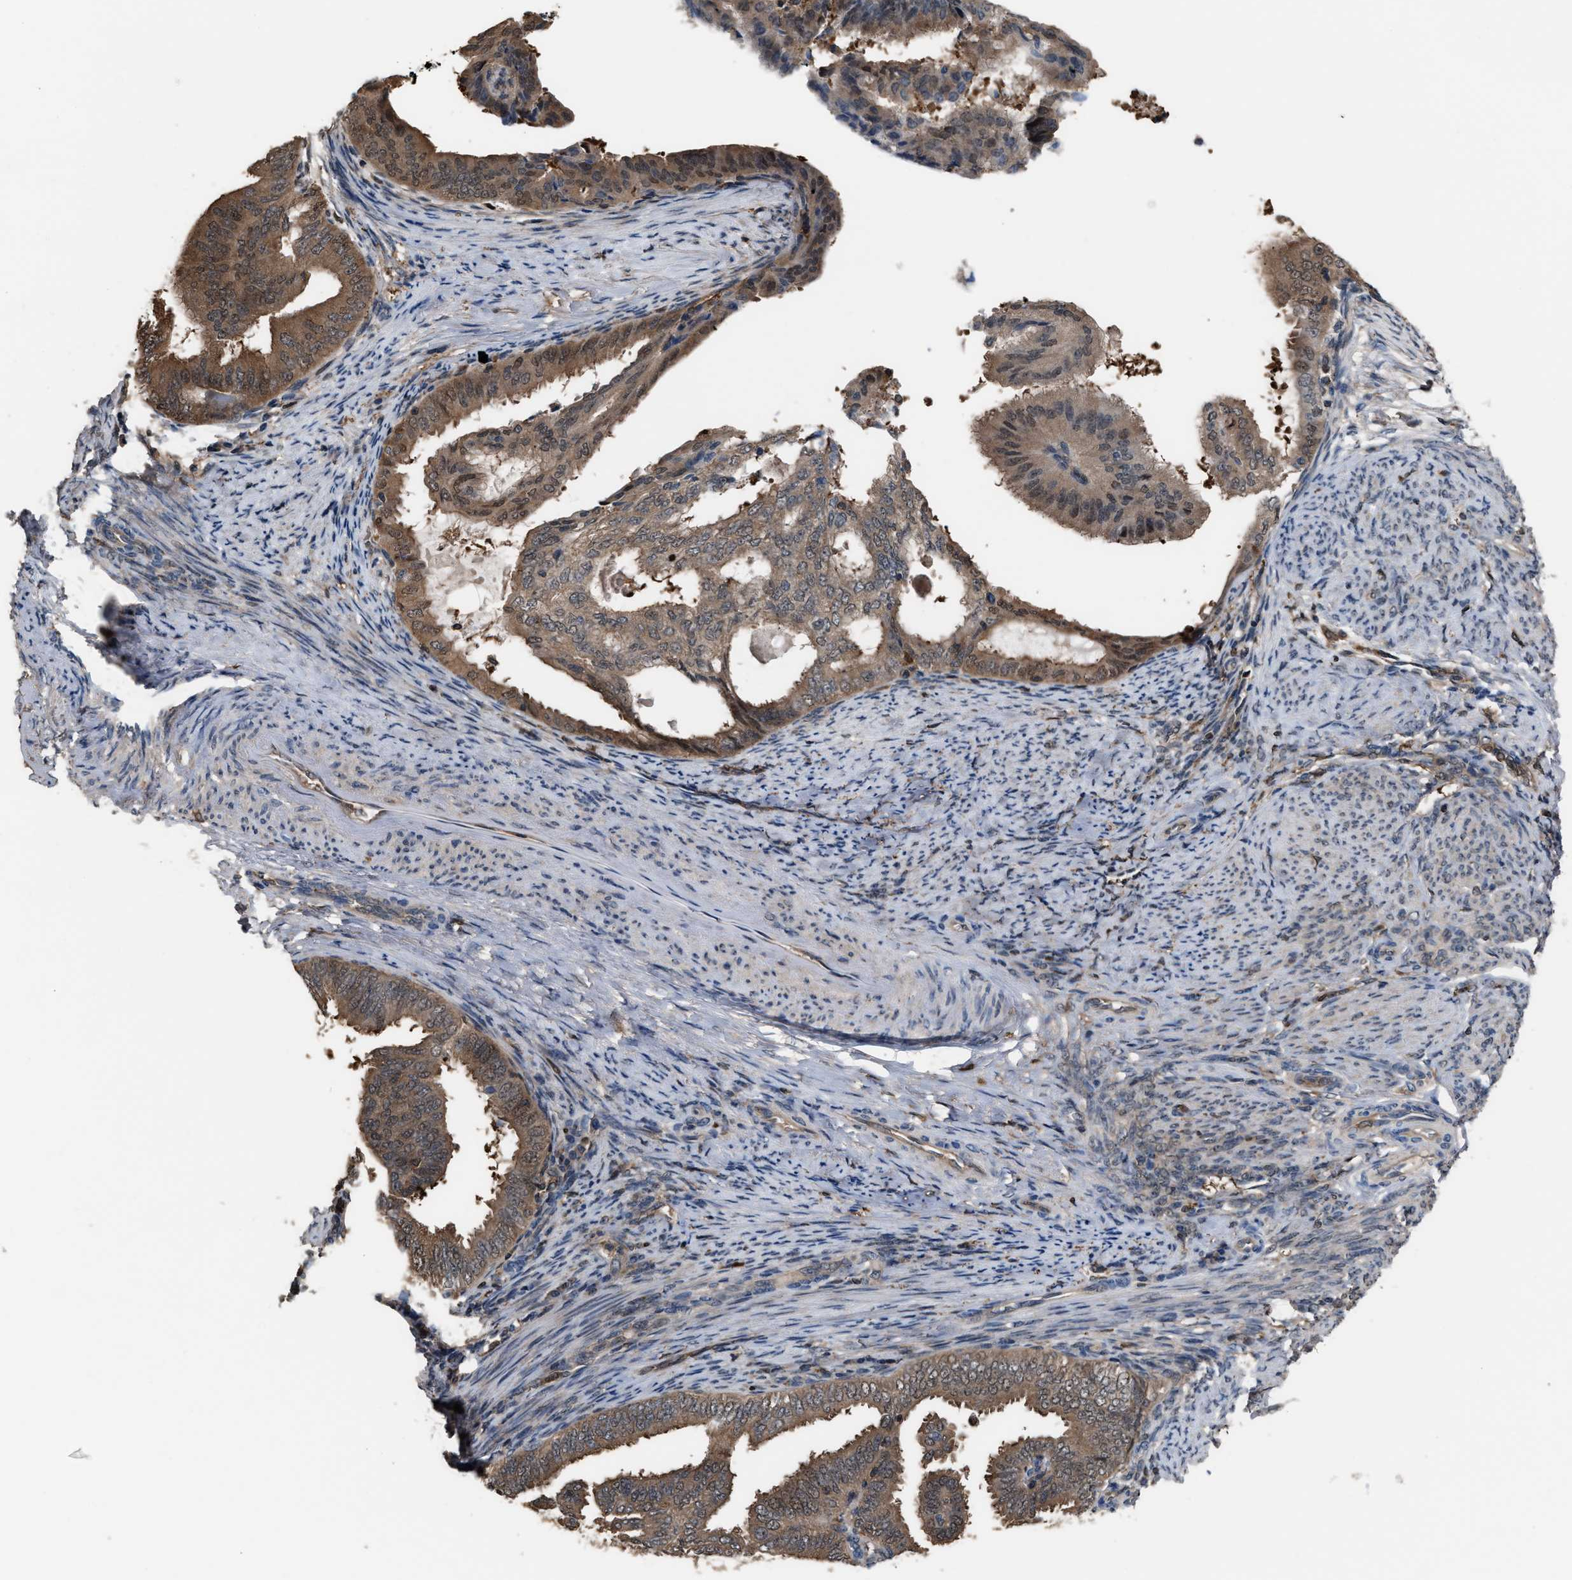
{"staining": {"intensity": "moderate", "quantity": ">75%", "location": "cytoplasmic/membranous"}, "tissue": "endometrial cancer", "cell_type": "Tumor cells", "image_type": "cancer", "snomed": [{"axis": "morphology", "description": "Adenocarcinoma, NOS"}, {"axis": "topography", "description": "Endometrium"}], "caption": "Human adenocarcinoma (endometrial) stained with a protein marker shows moderate staining in tumor cells.", "gene": "MTPN", "patient": {"sex": "female", "age": 58}}